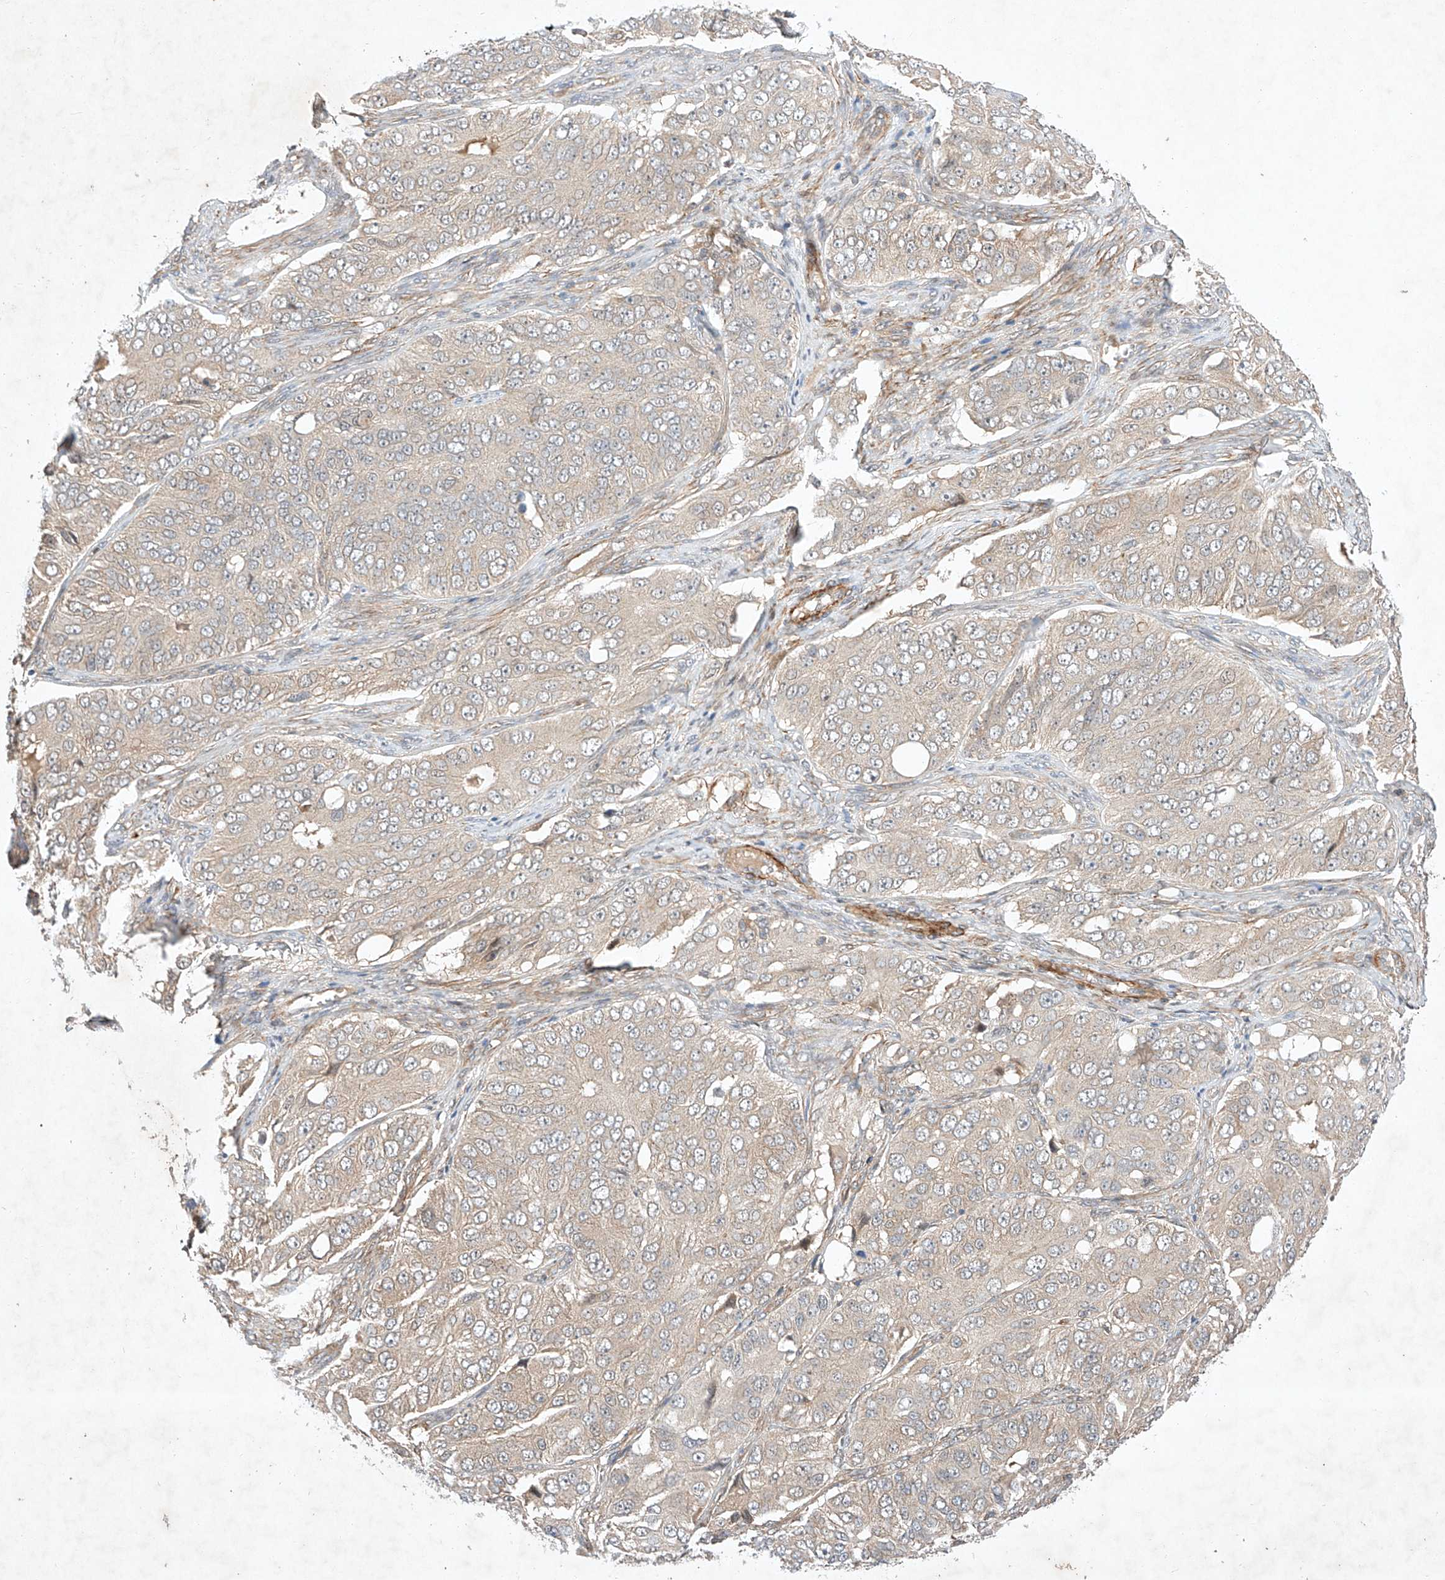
{"staining": {"intensity": "negative", "quantity": "none", "location": "none"}, "tissue": "ovarian cancer", "cell_type": "Tumor cells", "image_type": "cancer", "snomed": [{"axis": "morphology", "description": "Carcinoma, endometroid"}, {"axis": "topography", "description": "Ovary"}], "caption": "Immunohistochemistry (IHC) of human ovarian cancer displays no positivity in tumor cells.", "gene": "ARHGAP33", "patient": {"sex": "female", "age": 51}}